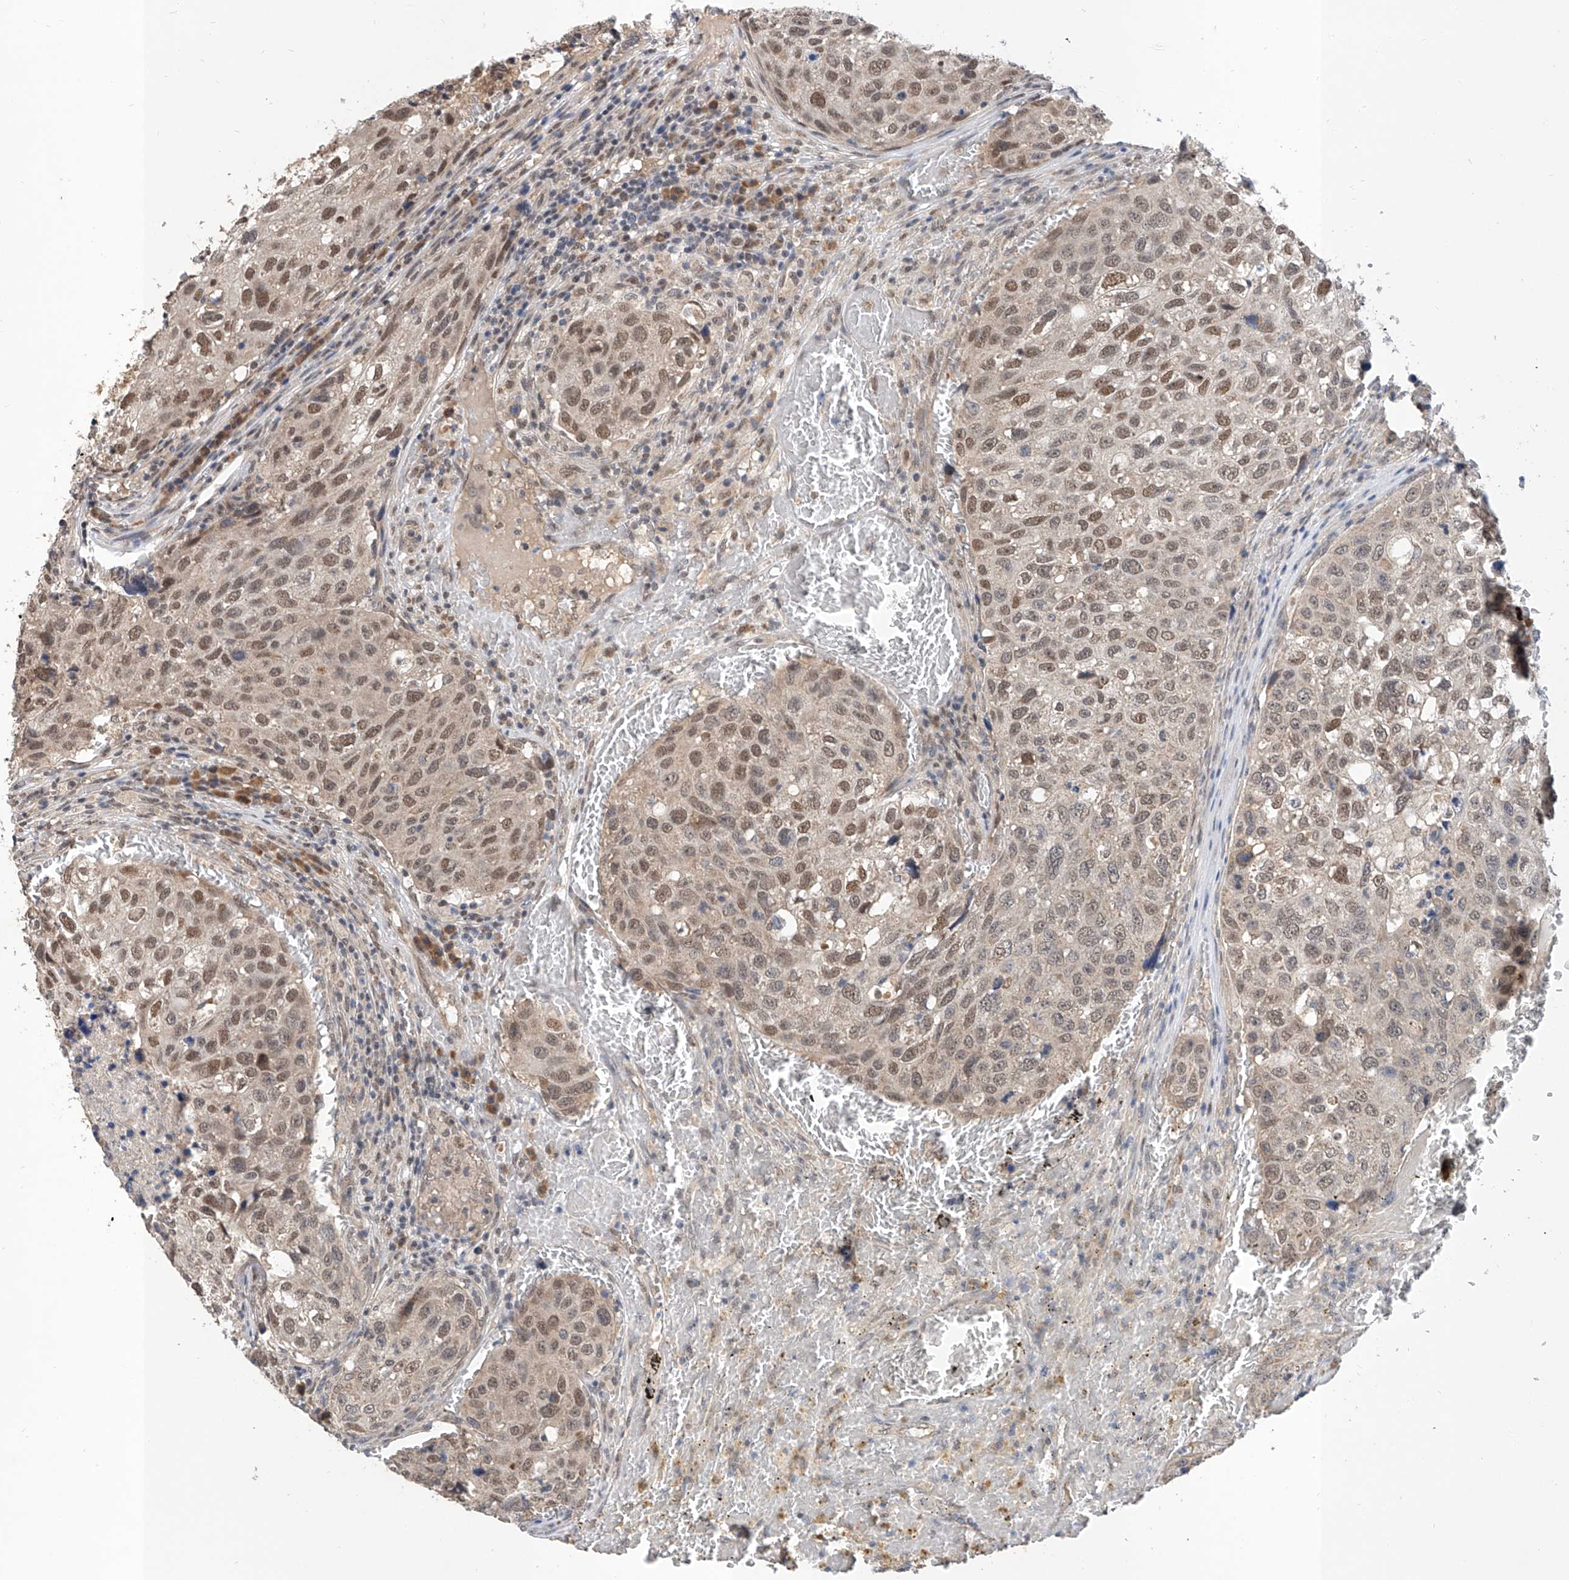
{"staining": {"intensity": "moderate", "quantity": ">75%", "location": "nuclear"}, "tissue": "urothelial cancer", "cell_type": "Tumor cells", "image_type": "cancer", "snomed": [{"axis": "morphology", "description": "Urothelial carcinoma, High grade"}, {"axis": "topography", "description": "Lymph node"}, {"axis": "topography", "description": "Urinary bladder"}], "caption": "Urothelial cancer stained with a protein marker shows moderate staining in tumor cells.", "gene": "CARMIL3", "patient": {"sex": "male", "age": 51}}